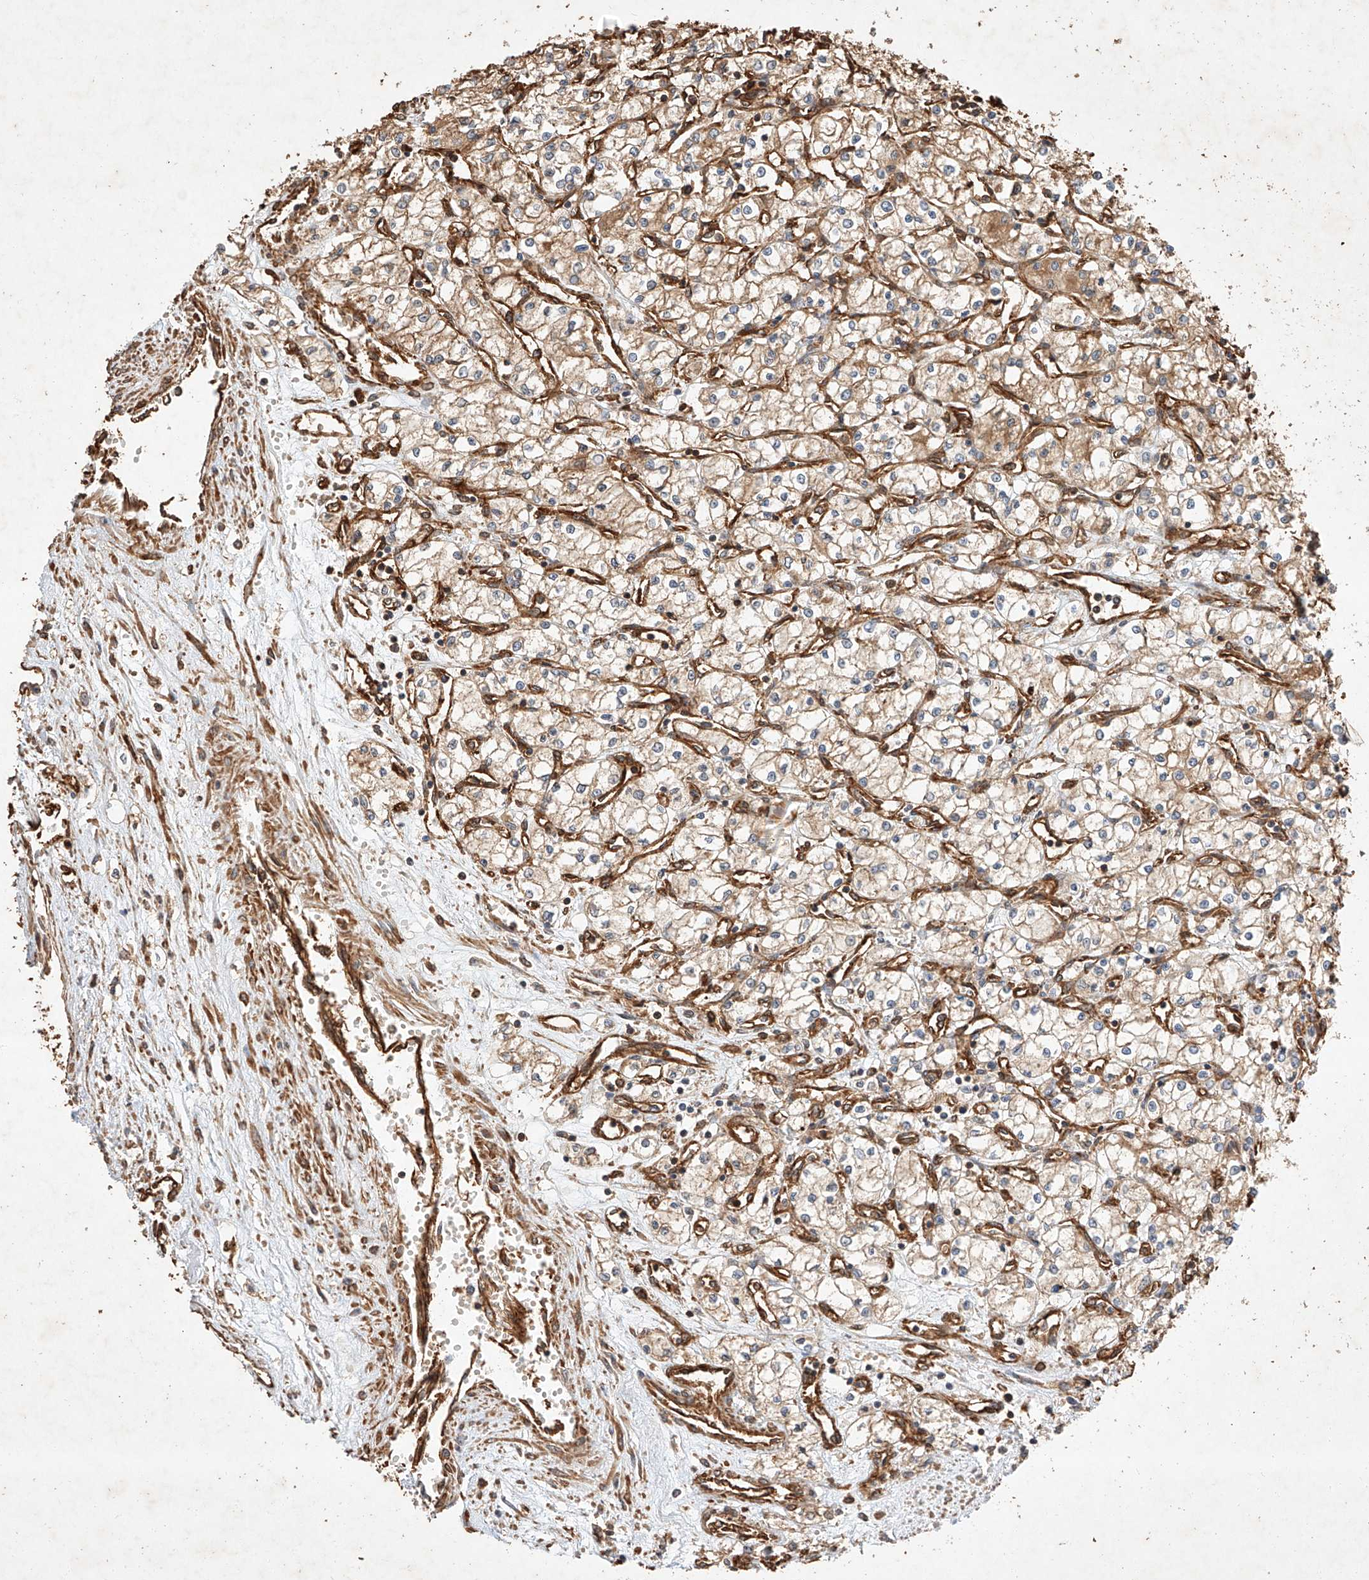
{"staining": {"intensity": "weak", "quantity": "25%-75%", "location": "cytoplasmic/membranous"}, "tissue": "renal cancer", "cell_type": "Tumor cells", "image_type": "cancer", "snomed": [{"axis": "morphology", "description": "Adenocarcinoma, NOS"}, {"axis": "topography", "description": "Kidney"}], "caption": "Immunohistochemistry (IHC) staining of renal cancer (adenocarcinoma), which shows low levels of weak cytoplasmic/membranous expression in about 25%-75% of tumor cells indicating weak cytoplasmic/membranous protein positivity. The staining was performed using DAB (brown) for protein detection and nuclei were counterstained in hematoxylin (blue).", "gene": "GHDC", "patient": {"sex": "male", "age": 59}}